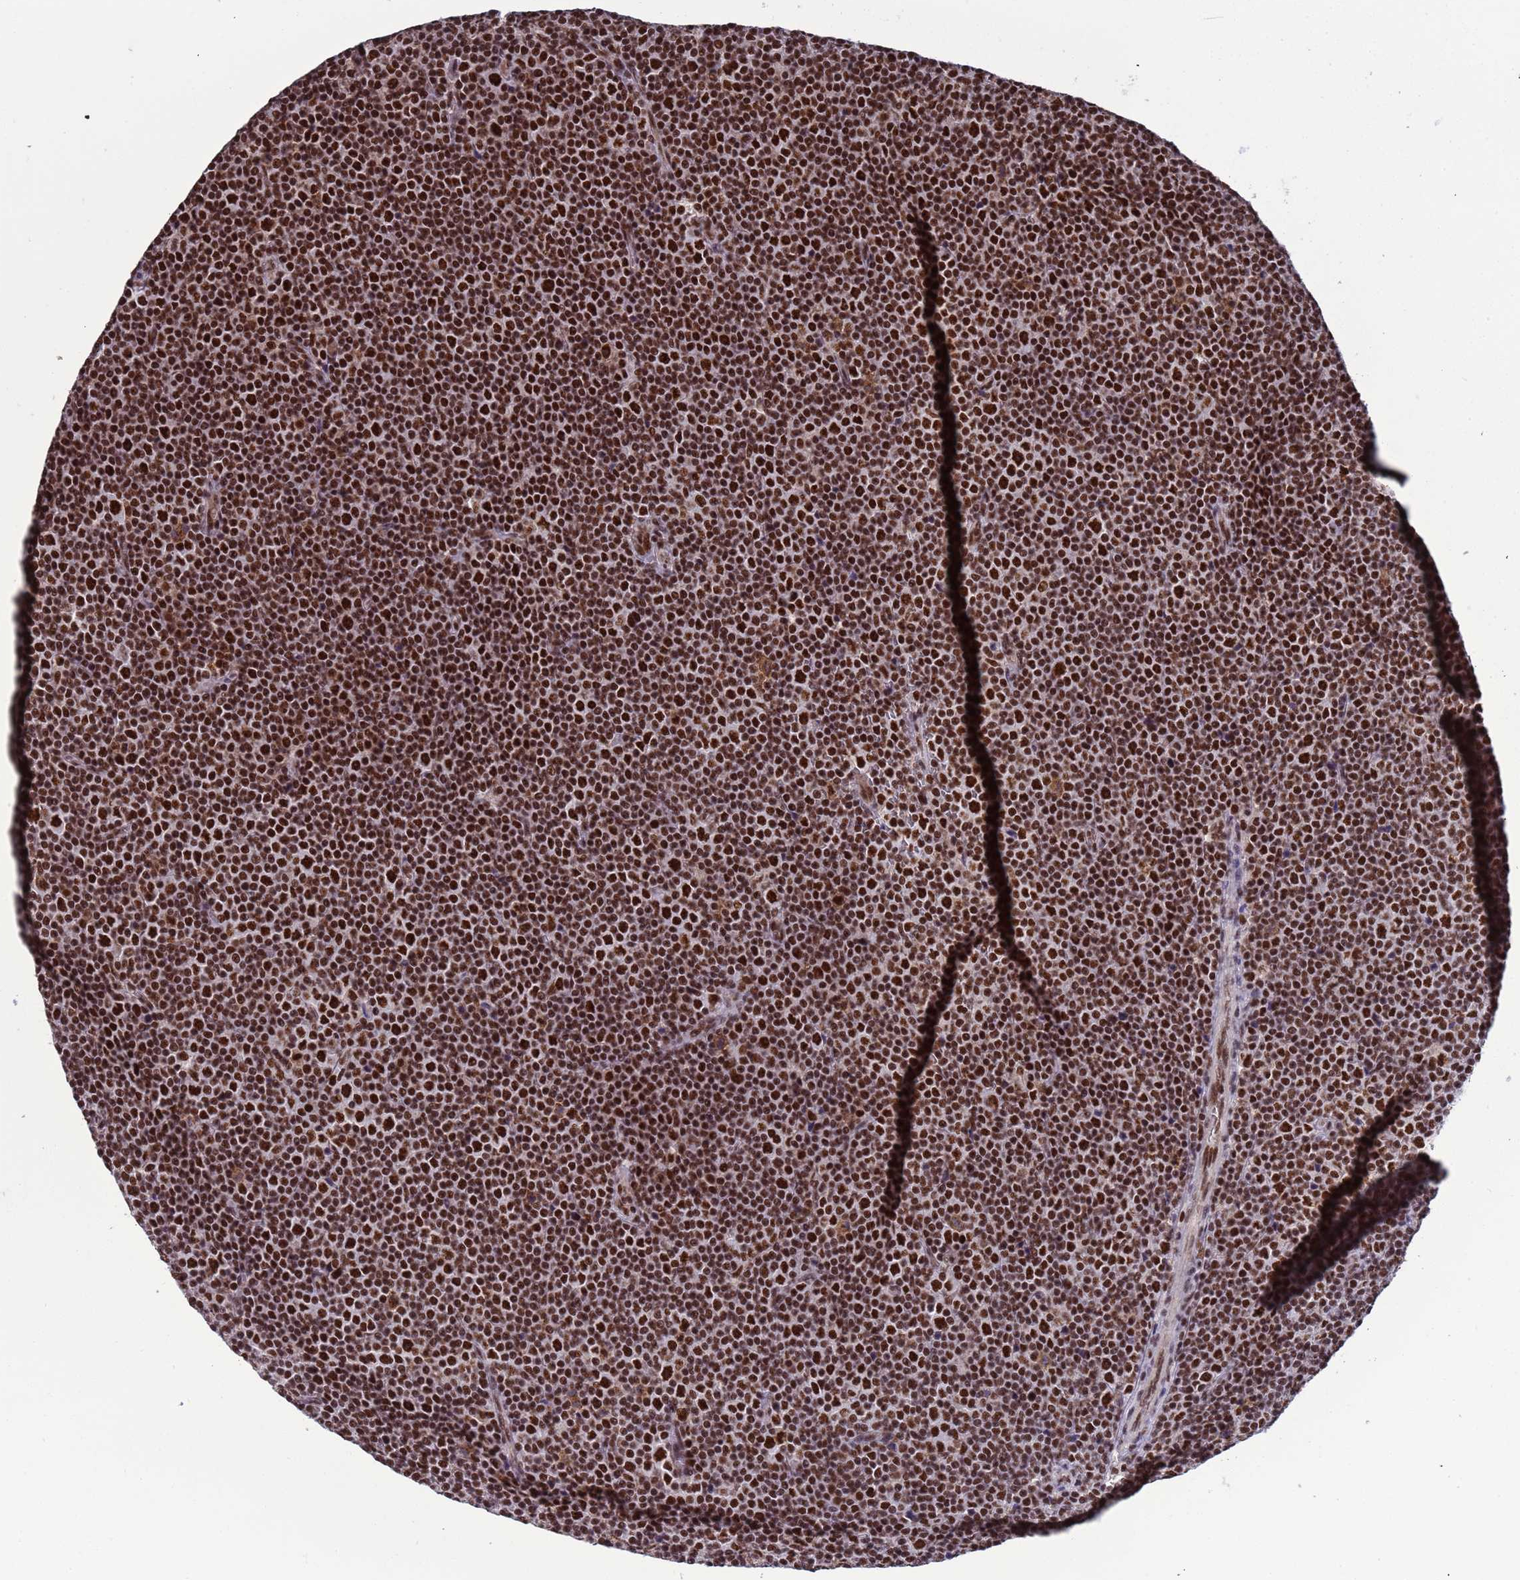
{"staining": {"intensity": "strong", "quantity": ">75%", "location": "nuclear"}, "tissue": "lymphoma", "cell_type": "Tumor cells", "image_type": "cancer", "snomed": [{"axis": "morphology", "description": "Malignant lymphoma, non-Hodgkin's type, Low grade"}, {"axis": "topography", "description": "Lymph node"}], "caption": "Immunohistochemistry (DAB) staining of low-grade malignant lymphoma, non-Hodgkin's type reveals strong nuclear protein positivity in approximately >75% of tumor cells.", "gene": "SRRT", "patient": {"sex": "female", "age": 67}}